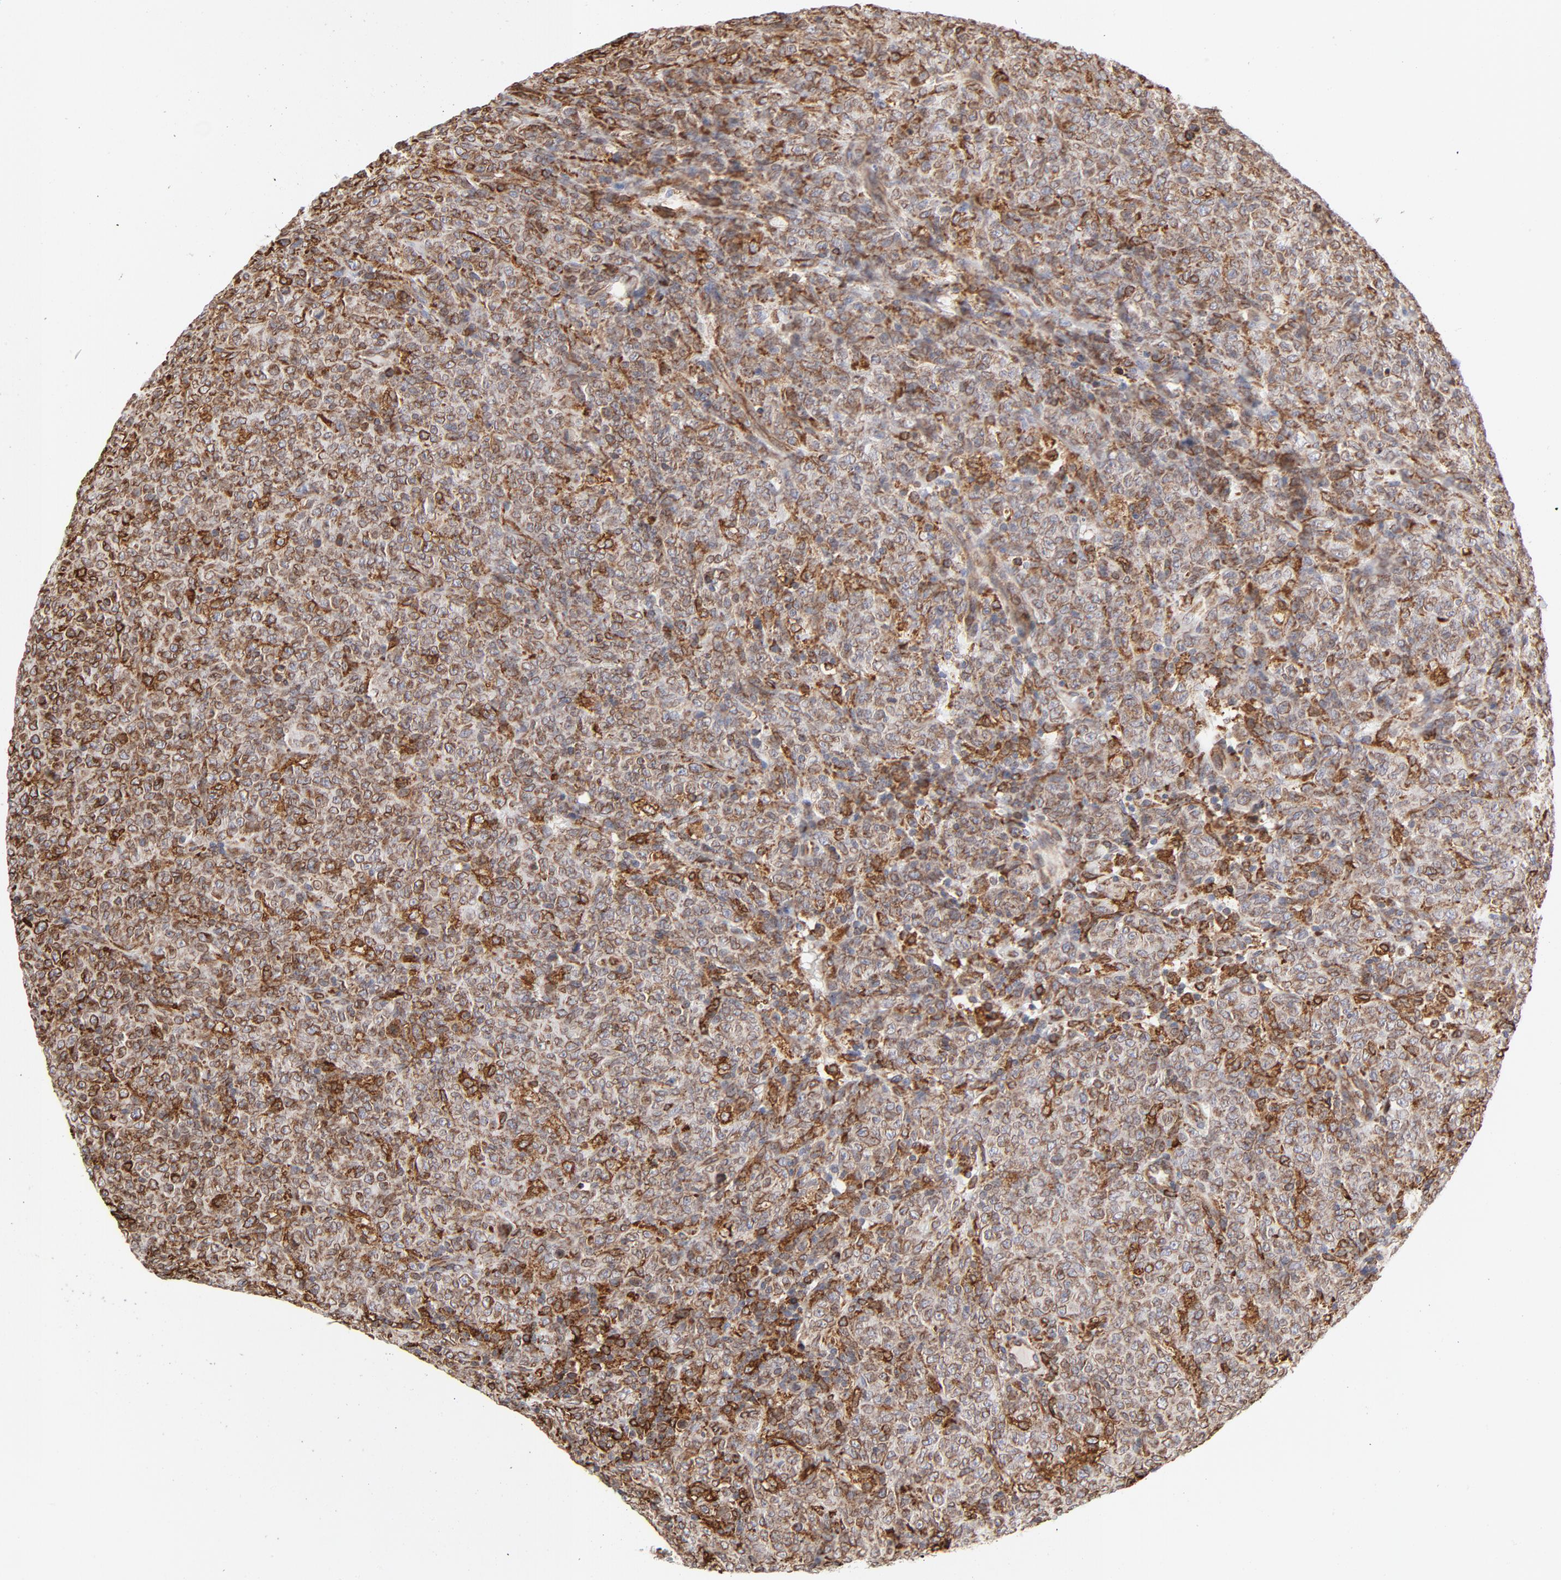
{"staining": {"intensity": "strong", "quantity": ">75%", "location": "cytoplasmic/membranous"}, "tissue": "lymphoma", "cell_type": "Tumor cells", "image_type": "cancer", "snomed": [{"axis": "morphology", "description": "Malignant lymphoma, non-Hodgkin's type, High grade"}, {"axis": "topography", "description": "Tonsil"}], "caption": "IHC of human lymphoma exhibits high levels of strong cytoplasmic/membranous staining in about >75% of tumor cells. The protein is stained brown, and the nuclei are stained in blue (DAB (3,3'-diaminobenzidine) IHC with brightfield microscopy, high magnification).", "gene": "CANX", "patient": {"sex": "female", "age": 36}}